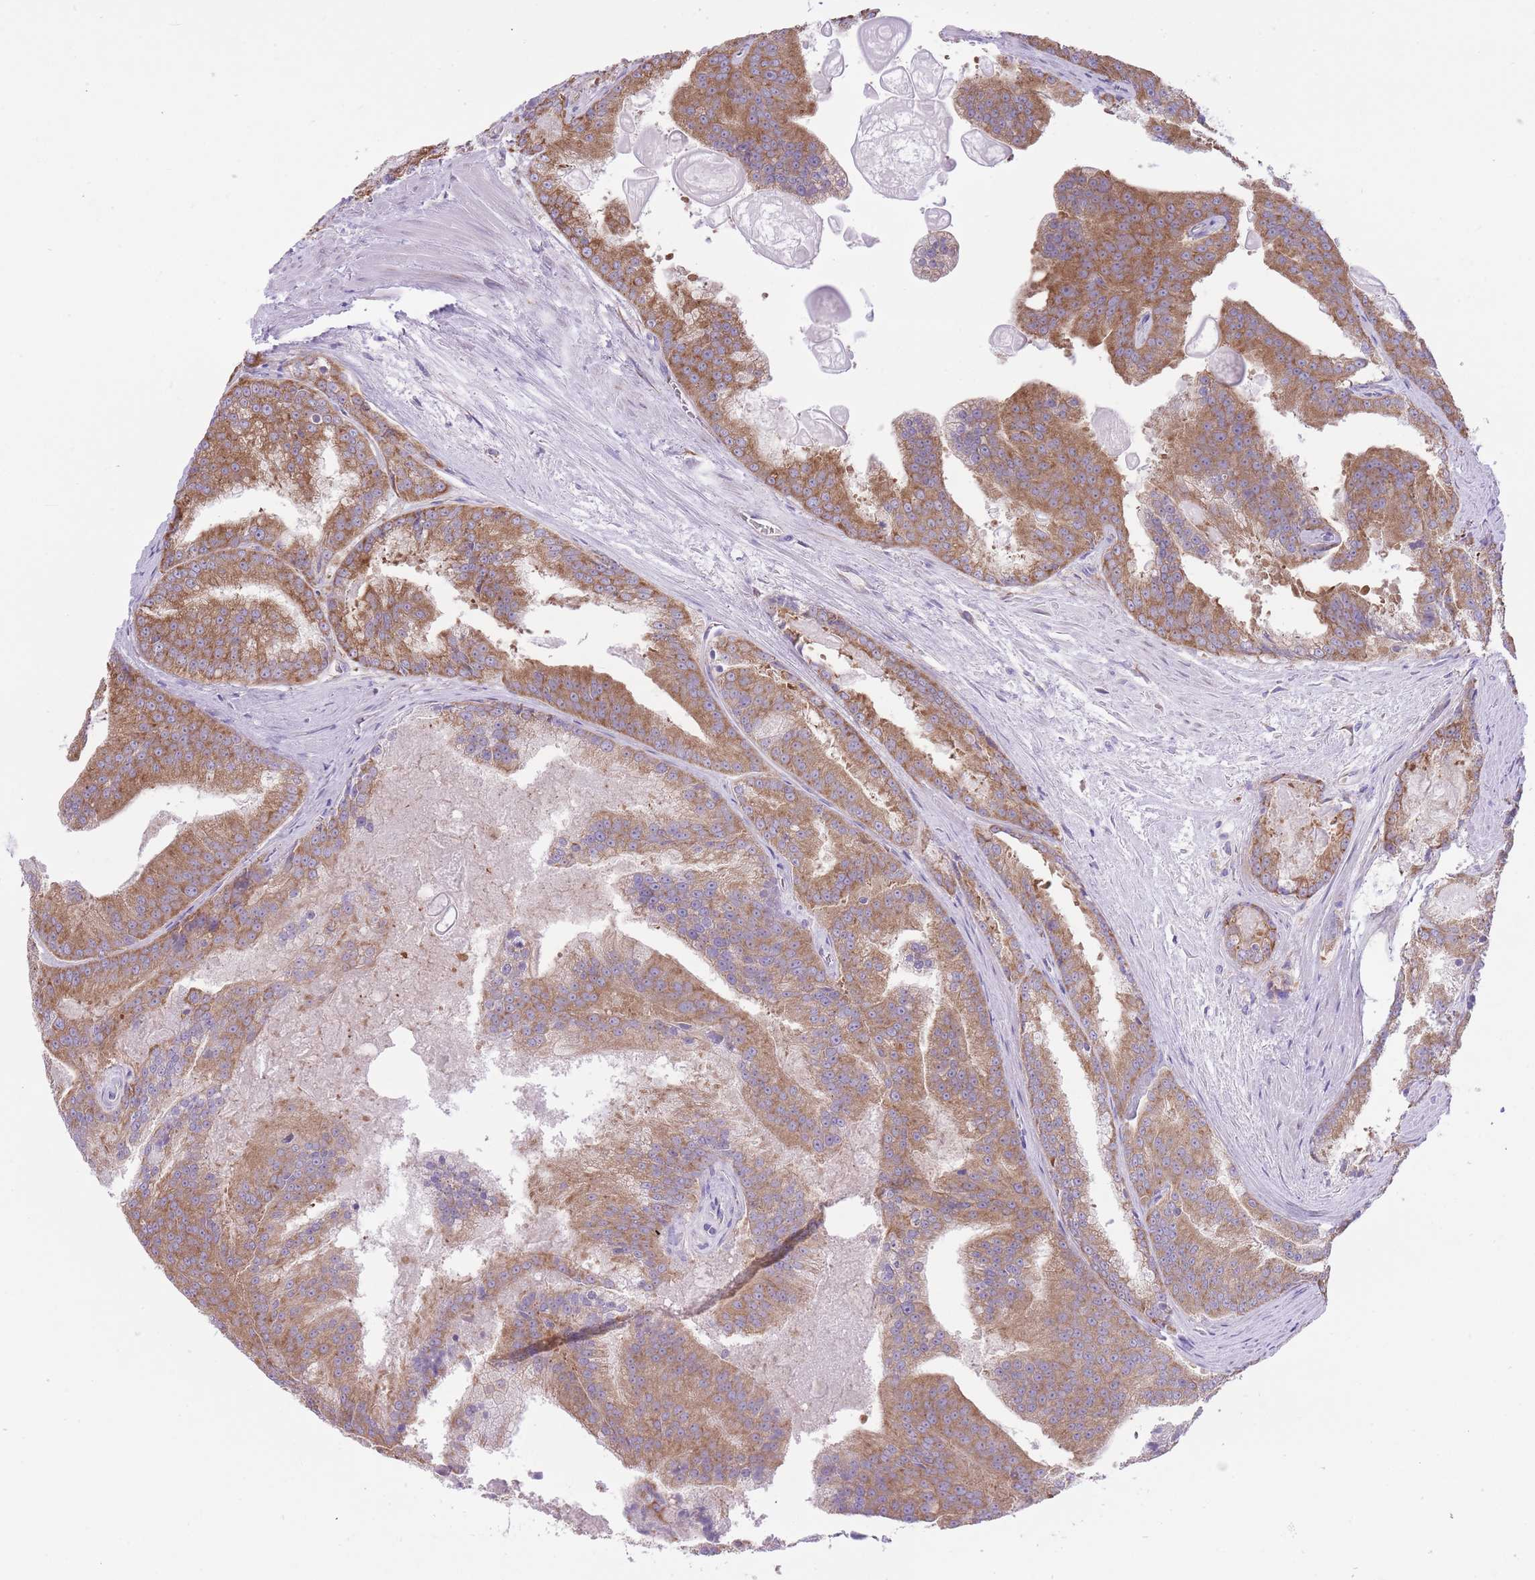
{"staining": {"intensity": "moderate", "quantity": ">75%", "location": "cytoplasmic/membranous"}, "tissue": "prostate cancer", "cell_type": "Tumor cells", "image_type": "cancer", "snomed": [{"axis": "morphology", "description": "Adenocarcinoma, High grade"}, {"axis": "topography", "description": "Prostate"}], "caption": "Moderate cytoplasmic/membranous protein positivity is seen in approximately >75% of tumor cells in prostate cancer.", "gene": "ZNF501", "patient": {"sex": "male", "age": 61}}